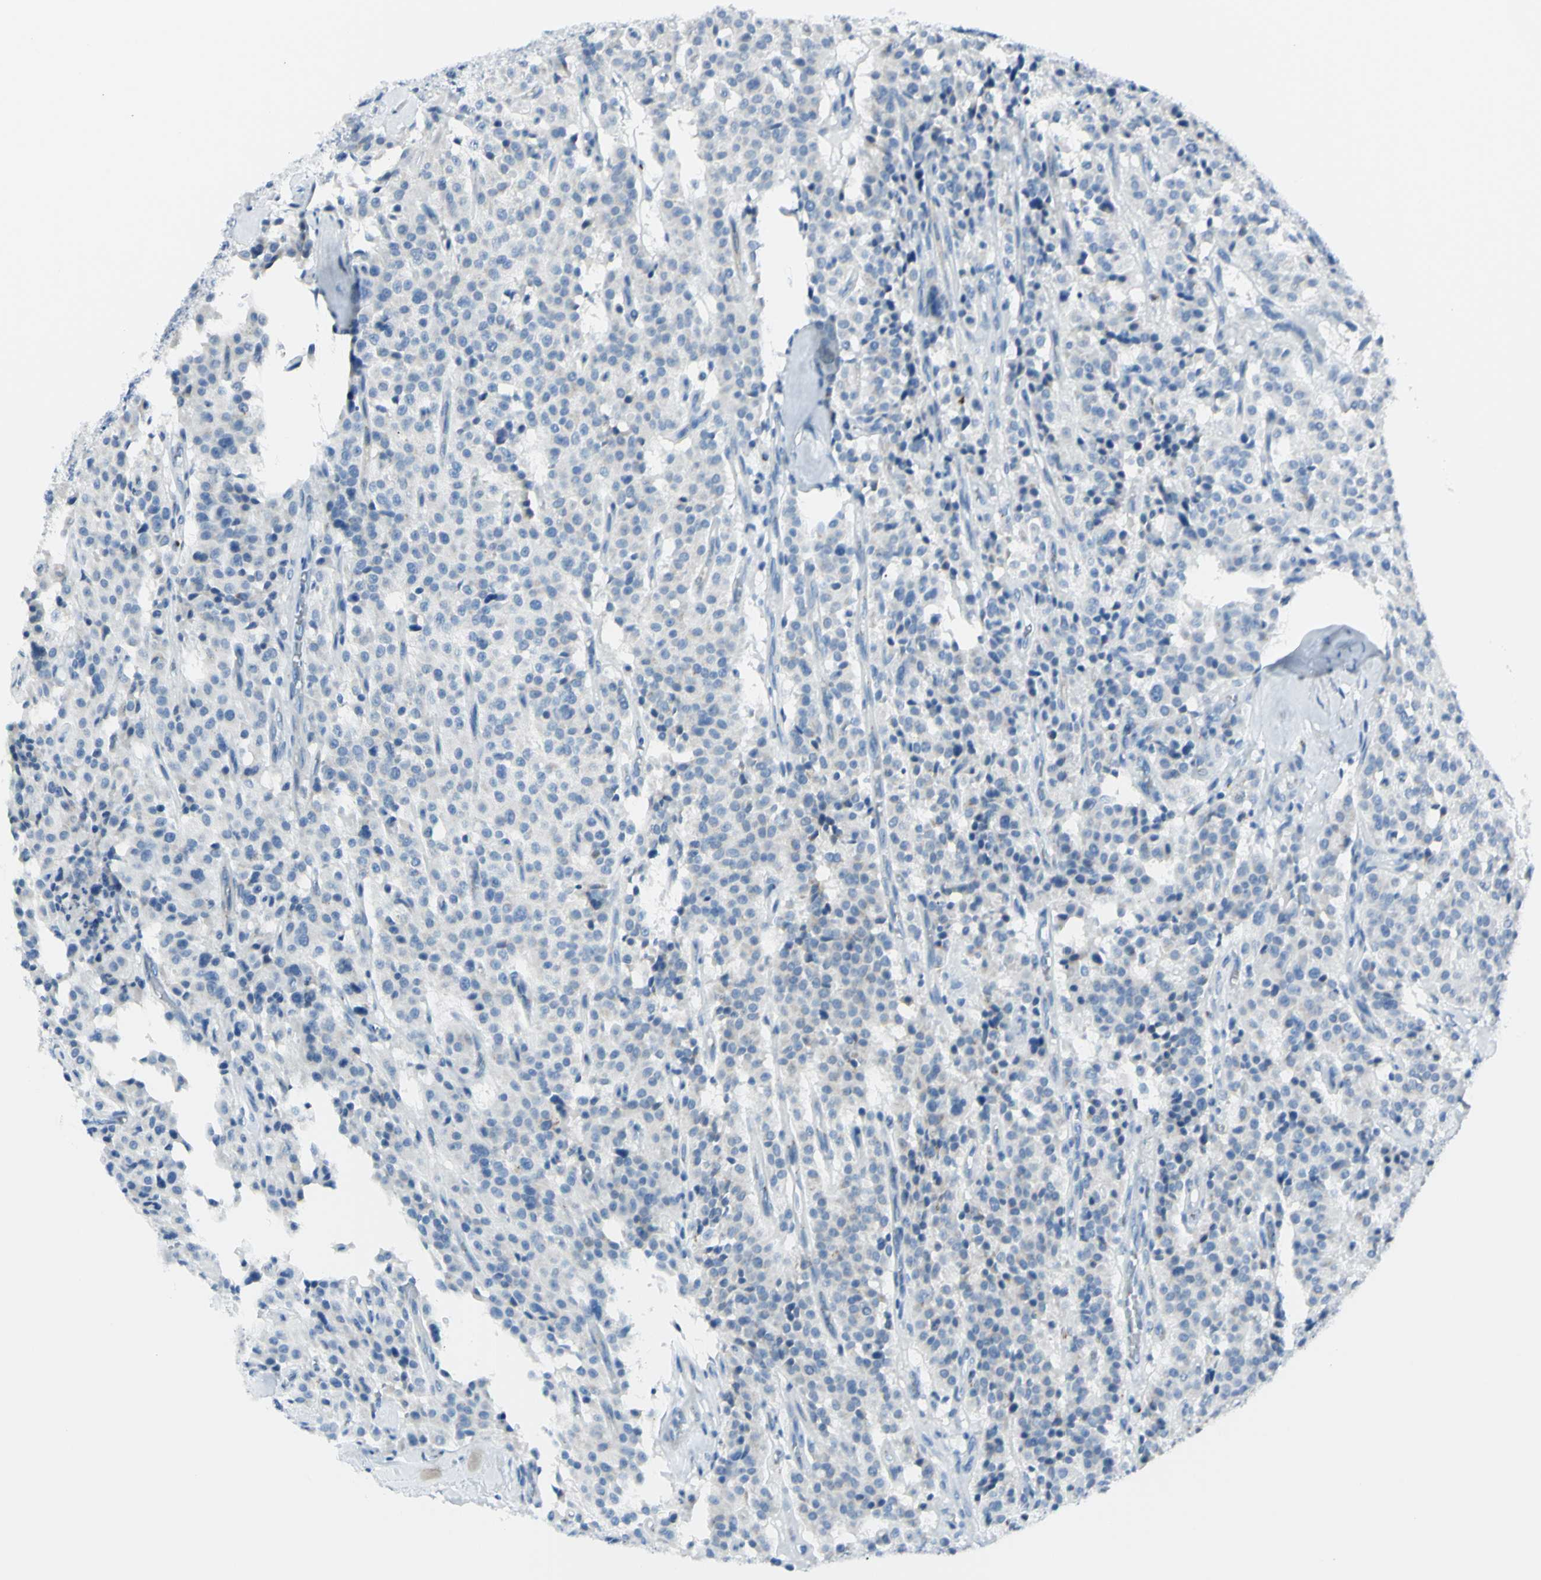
{"staining": {"intensity": "negative", "quantity": "none", "location": "none"}, "tissue": "carcinoid", "cell_type": "Tumor cells", "image_type": "cancer", "snomed": [{"axis": "morphology", "description": "Carcinoid, malignant, NOS"}, {"axis": "topography", "description": "Lung"}], "caption": "IHC image of malignant carcinoid stained for a protein (brown), which displays no staining in tumor cells.", "gene": "B4GALT1", "patient": {"sex": "male", "age": 30}}